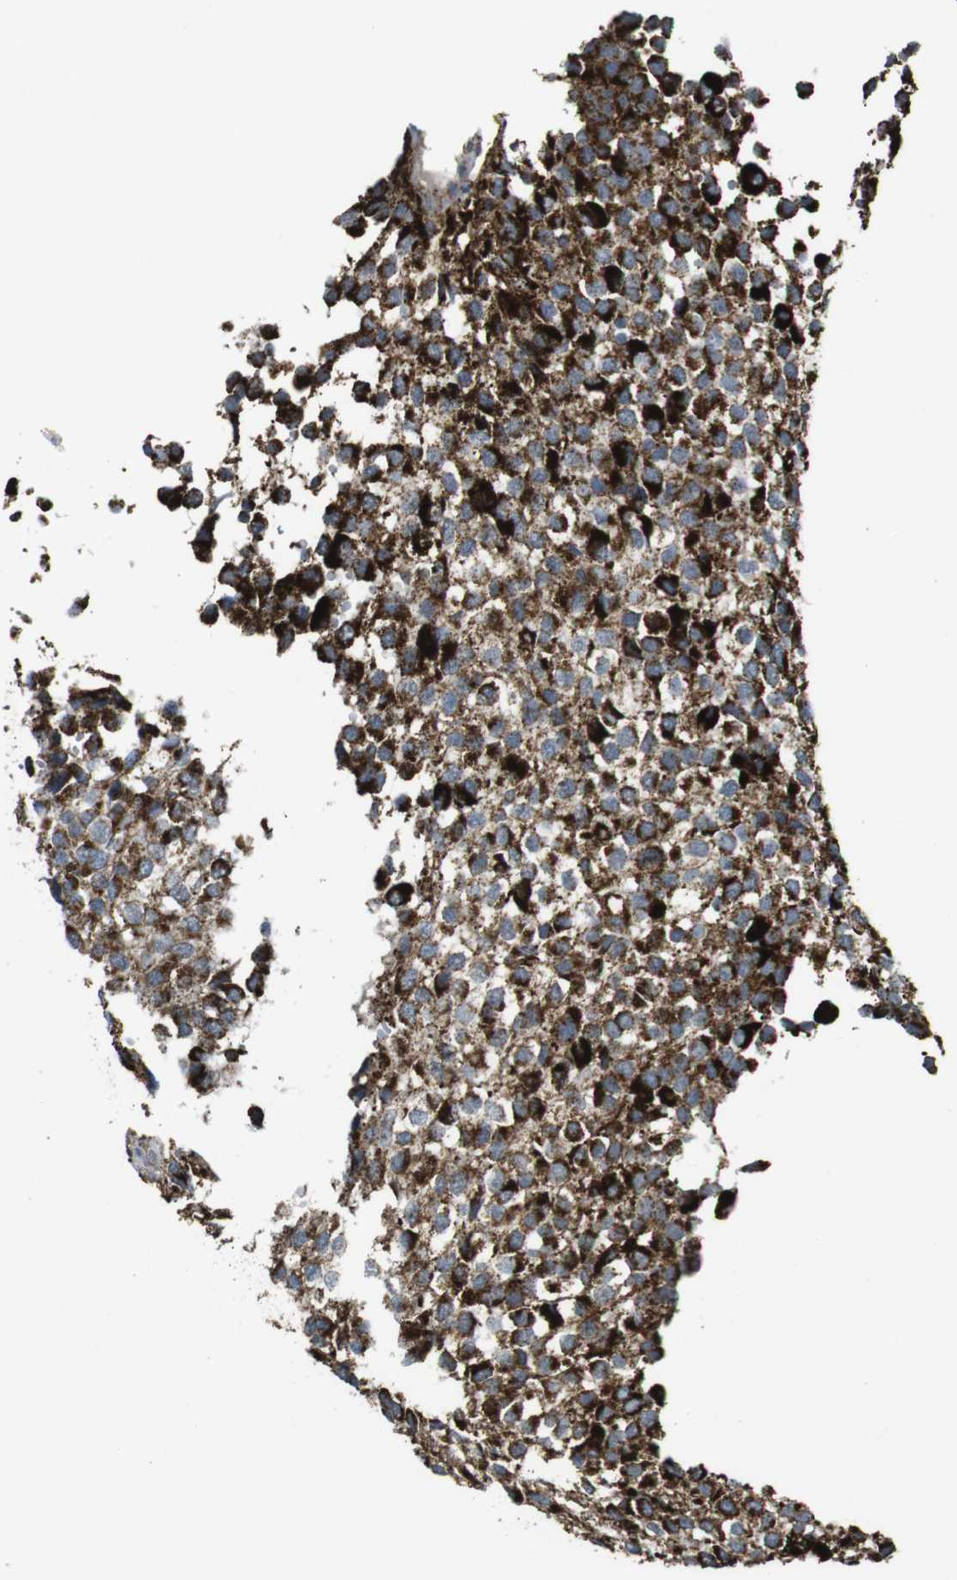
{"staining": {"intensity": "strong", "quantity": "25%-75%", "location": "cytoplasmic/membranous"}, "tissue": "glioma", "cell_type": "Tumor cells", "image_type": "cancer", "snomed": [{"axis": "morphology", "description": "Glioma, malignant, High grade"}, {"axis": "topography", "description": "Brain"}], "caption": "Protein staining of glioma tissue shows strong cytoplasmic/membranous positivity in about 25%-75% of tumor cells.", "gene": "CALHM2", "patient": {"sex": "male", "age": 32}}